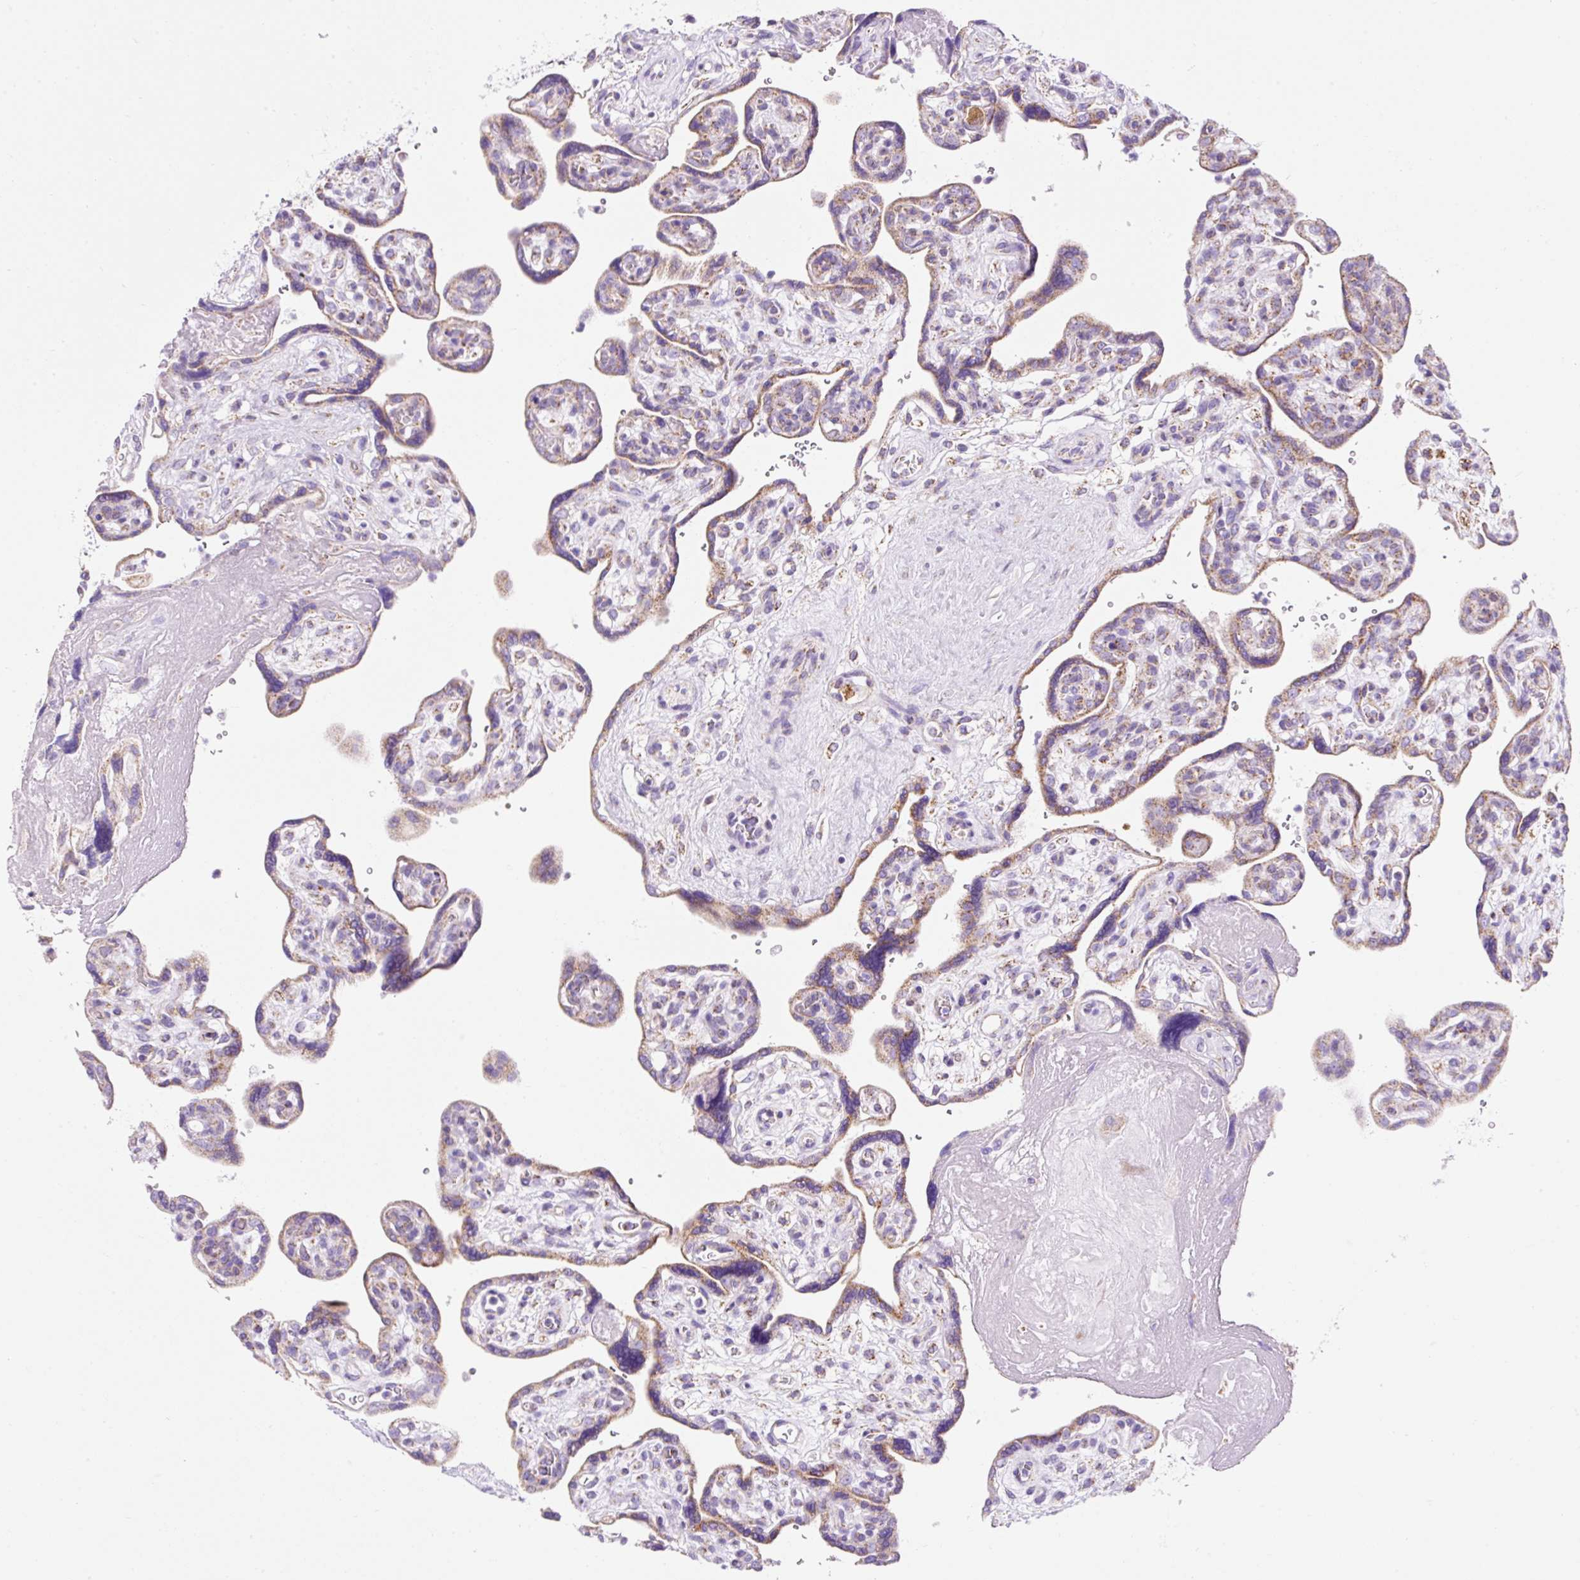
{"staining": {"intensity": "weak", "quantity": "25%-75%", "location": "cytoplasmic/membranous"}, "tissue": "placenta", "cell_type": "Trophoblastic cells", "image_type": "normal", "snomed": [{"axis": "morphology", "description": "Normal tissue, NOS"}, {"axis": "topography", "description": "Placenta"}], "caption": "The photomicrograph exhibits staining of benign placenta, revealing weak cytoplasmic/membranous protein expression (brown color) within trophoblastic cells. (IHC, brightfield microscopy, high magnification).", "gene": "PLPP2", "patient": {"sex": "female", "age": 39}}